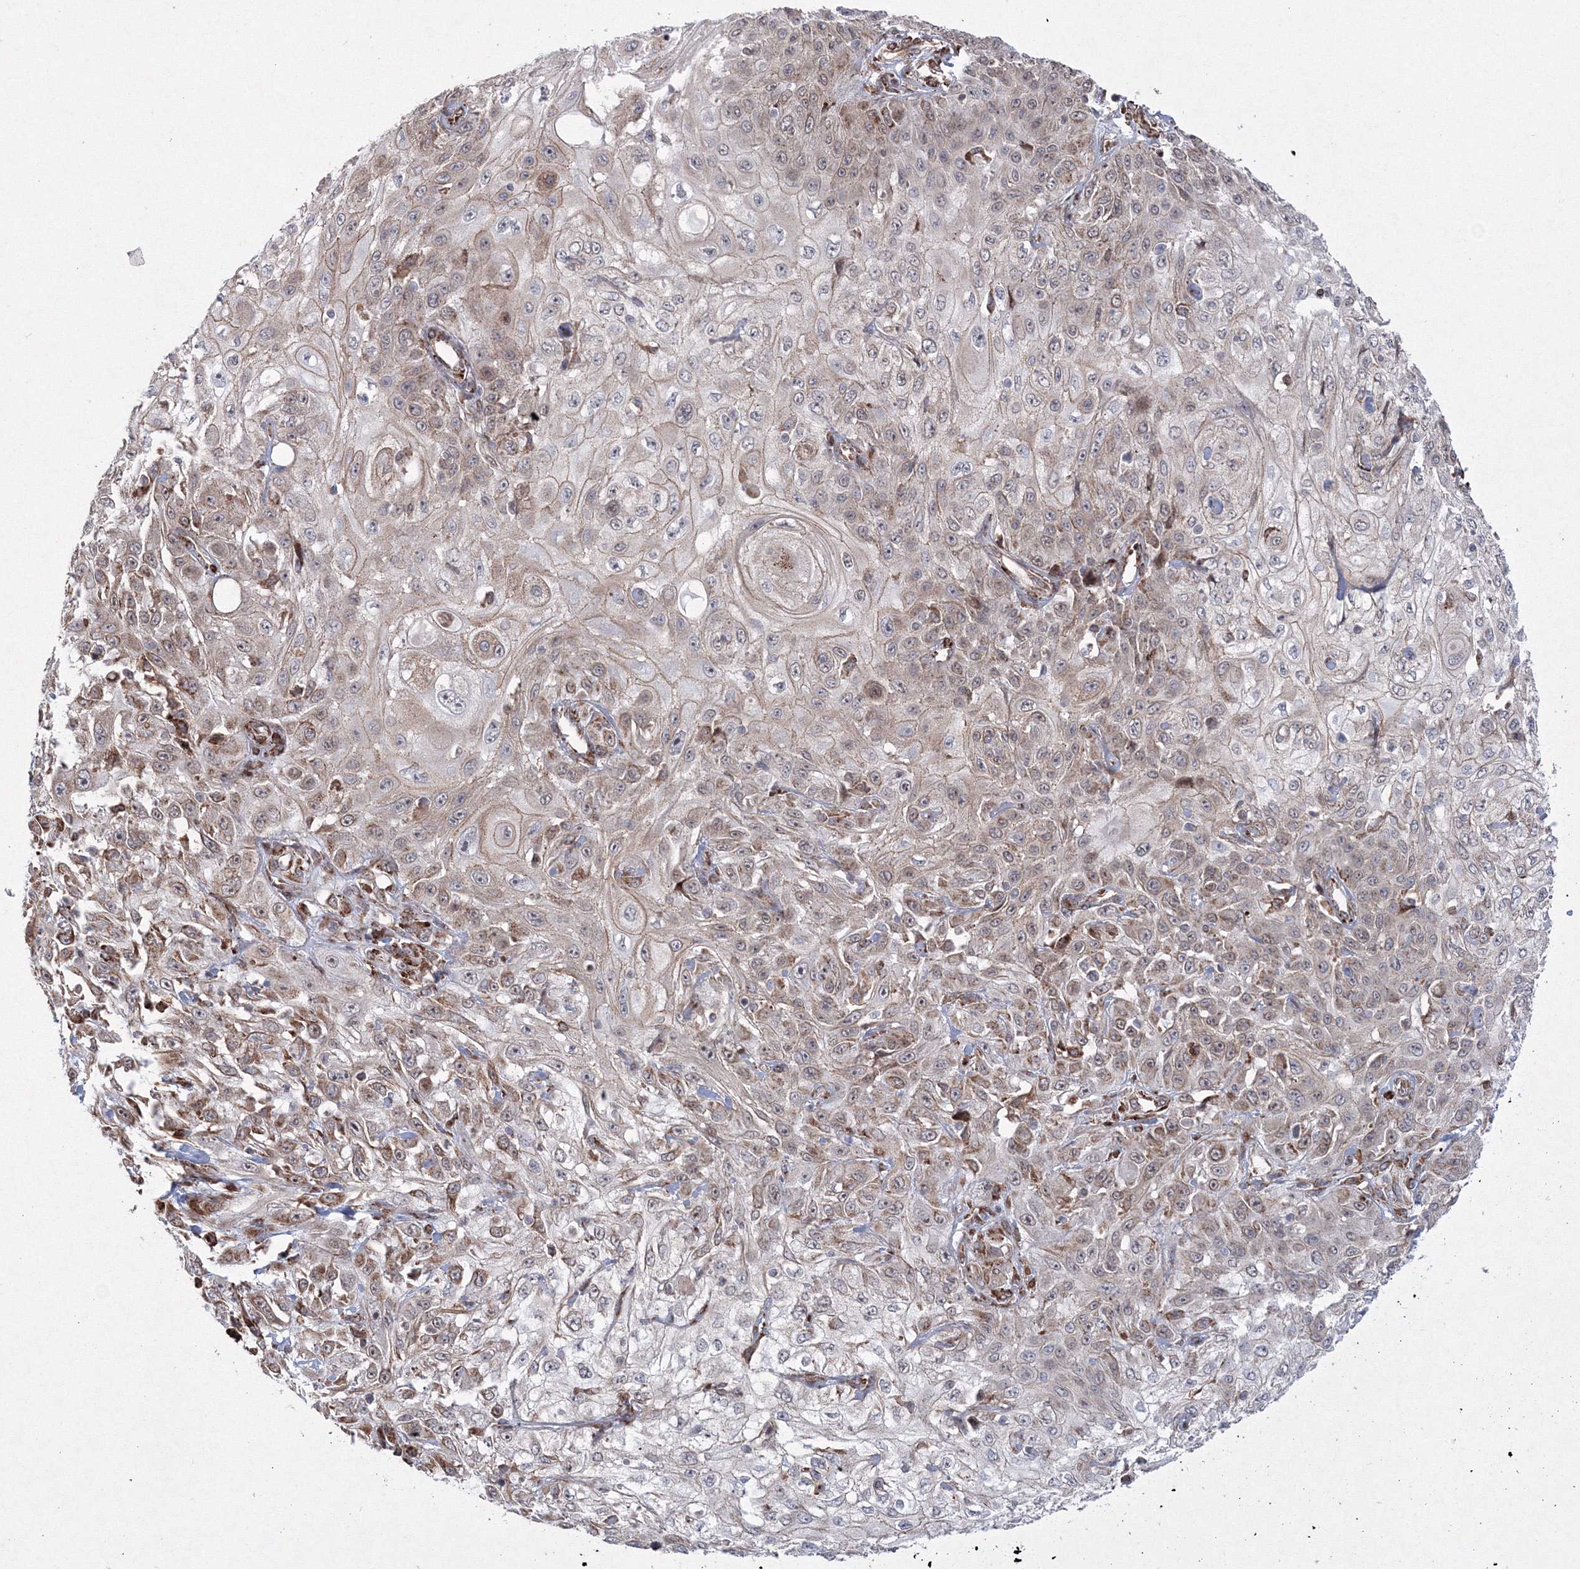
{"staining": {"intensity": "weak", "quantity": "25%-75%", "location": "nuclear"}, "tissue": "skin cancer", "cell_type": "Tumor cells", "image_type": "cancer", "snomed": [{"axis": "morphology", "description": "Squamous cell carcinoma, NOS"}, {"axis": "morphology", "description": "Squamous cell carcinoma, metastatic, NOS"}, {"axis": "topography", "description": "Skin"}, {"axis": "topography", "description": "Lymph node"}], "caption": "Immunohistochemistry micrograph of neoplastic tissue: squamous cell carcinoma (skin) stained using IHC displays low levels of weak protein expression localized specifically in the nuclear of tumor cells, appearing as a nuclear brown color.", "gene": "EFCAB12", "patient": {"sex": "male", "age": 75}}